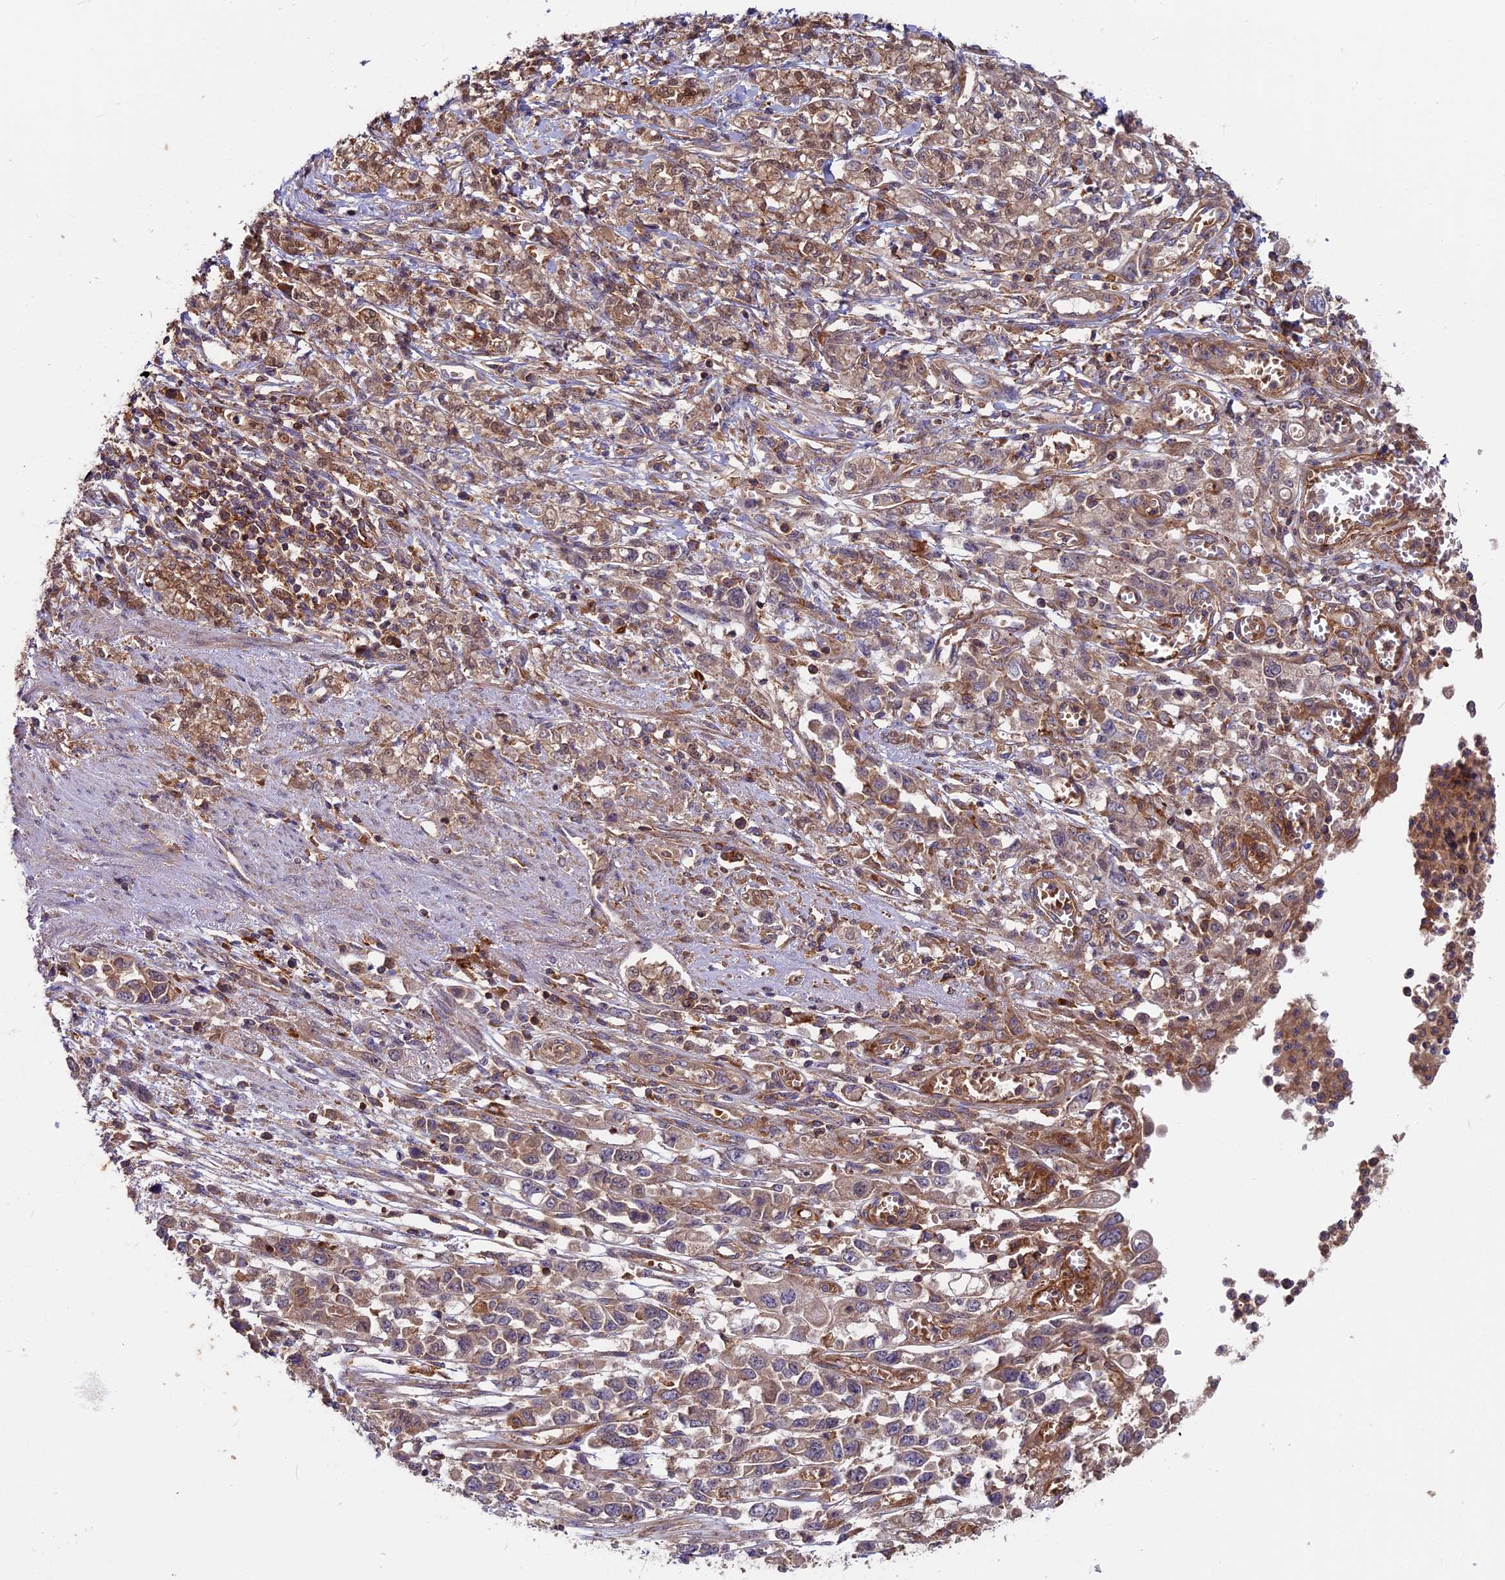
{"staining": {"intensity": "weak", "quantity": "25%-75%", "location": "cytoplasmic/membranous,nuclear"}, "tissue": "stomach cancer", "cell_type": "Tumor cells", "image_type": "cancer", "snomed": [{"axis": "morphology", "description": "Adenocarcinoma, NOS"}, {"axis": "topography", "description": "Stomach"}], "caption": "A brown stain highlights weak cytoplasmic/membranous and nuclear staining of a protein in stomach adenocarcinoma tumor cells.", "gene": "MYO9B", "patient": {"sex": "female", "age": 76}}